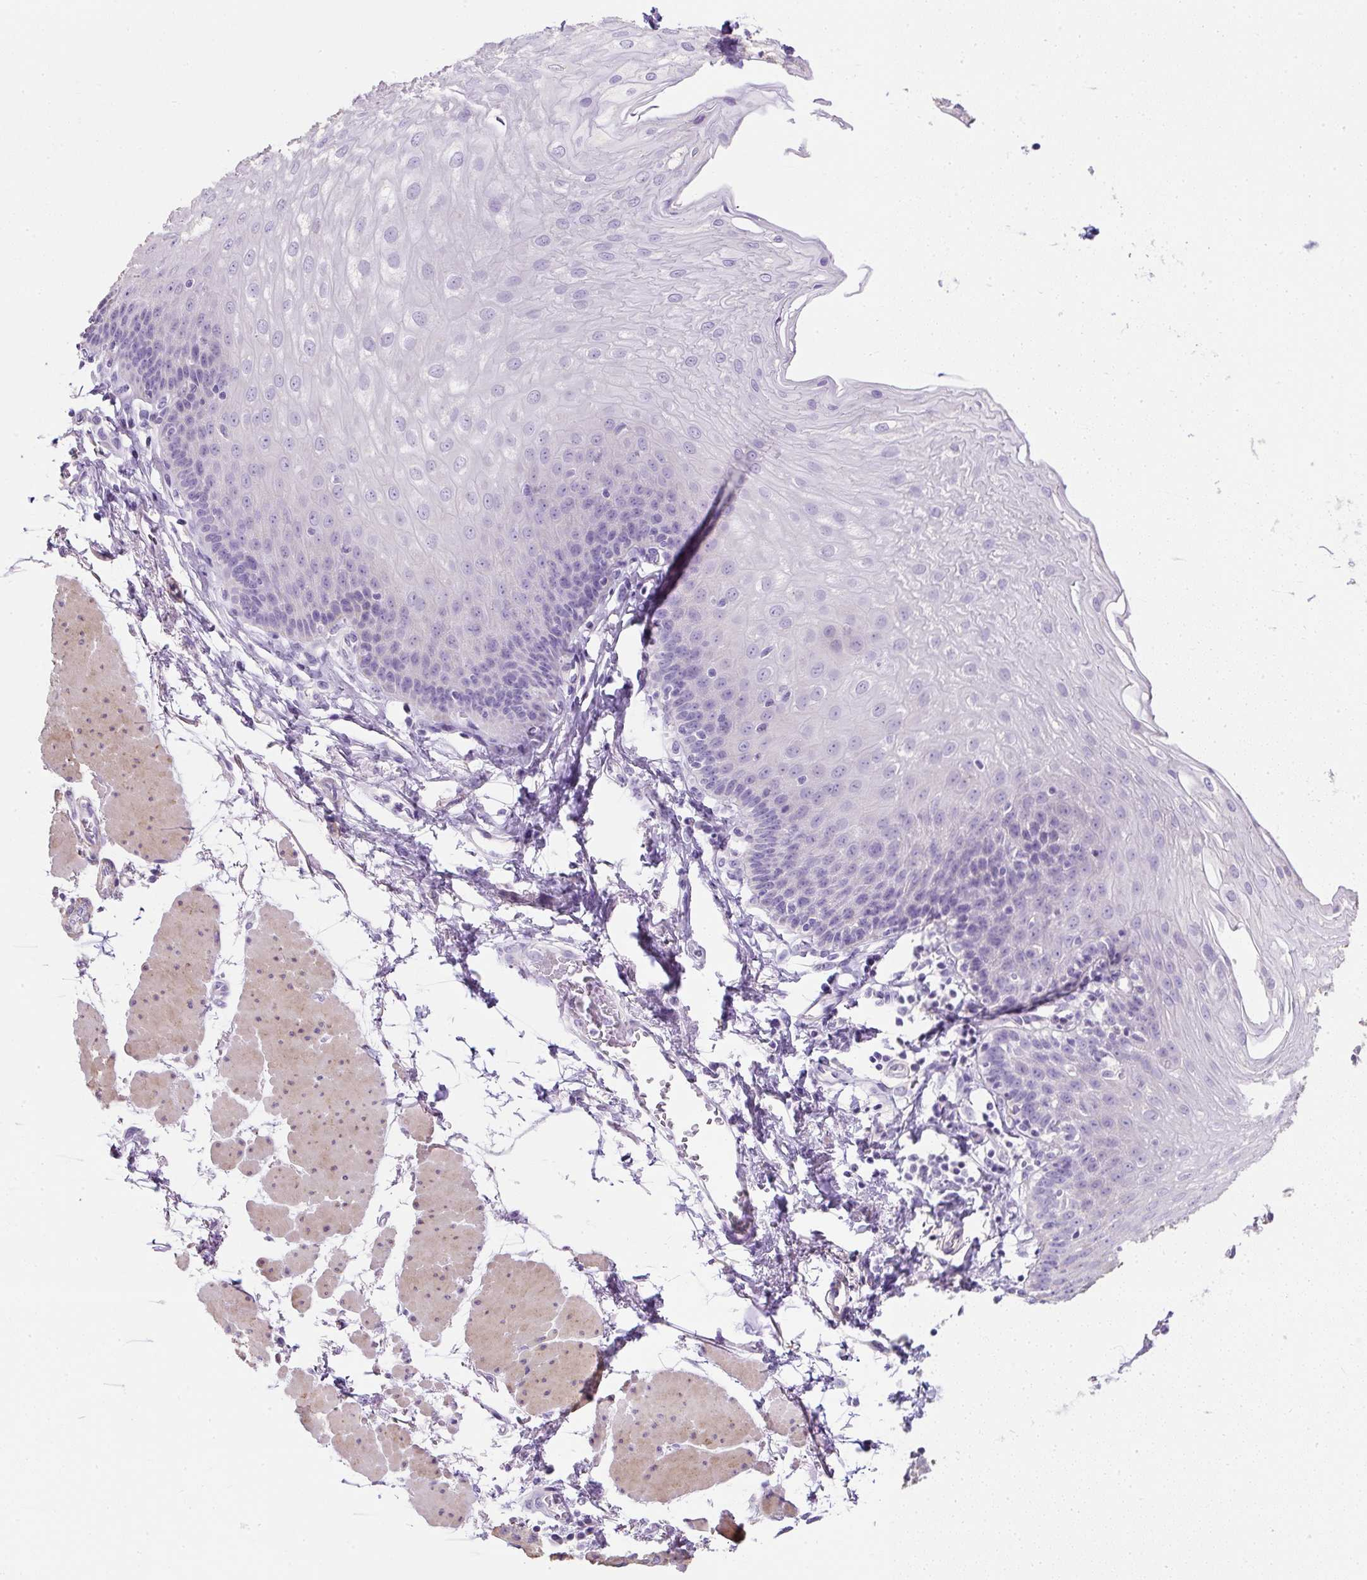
{"staining": {"intensity": "negative", "quantity": "none", "location": "none"}, "tissue": "esophagus", "cell_type": "Squamous epithelial cells", "image_type": "normal", "snomed": [{"axis": "morphology", "description": "Normal tissue, NOS"}, {"axis": "topography", "description": "Esophagus"}], "caption": "The image displays no significant positivity in squamous epithelial cells of esophagus.", "gene": "C2CD4C", "patient": {"sex": "female", "age": 81}}